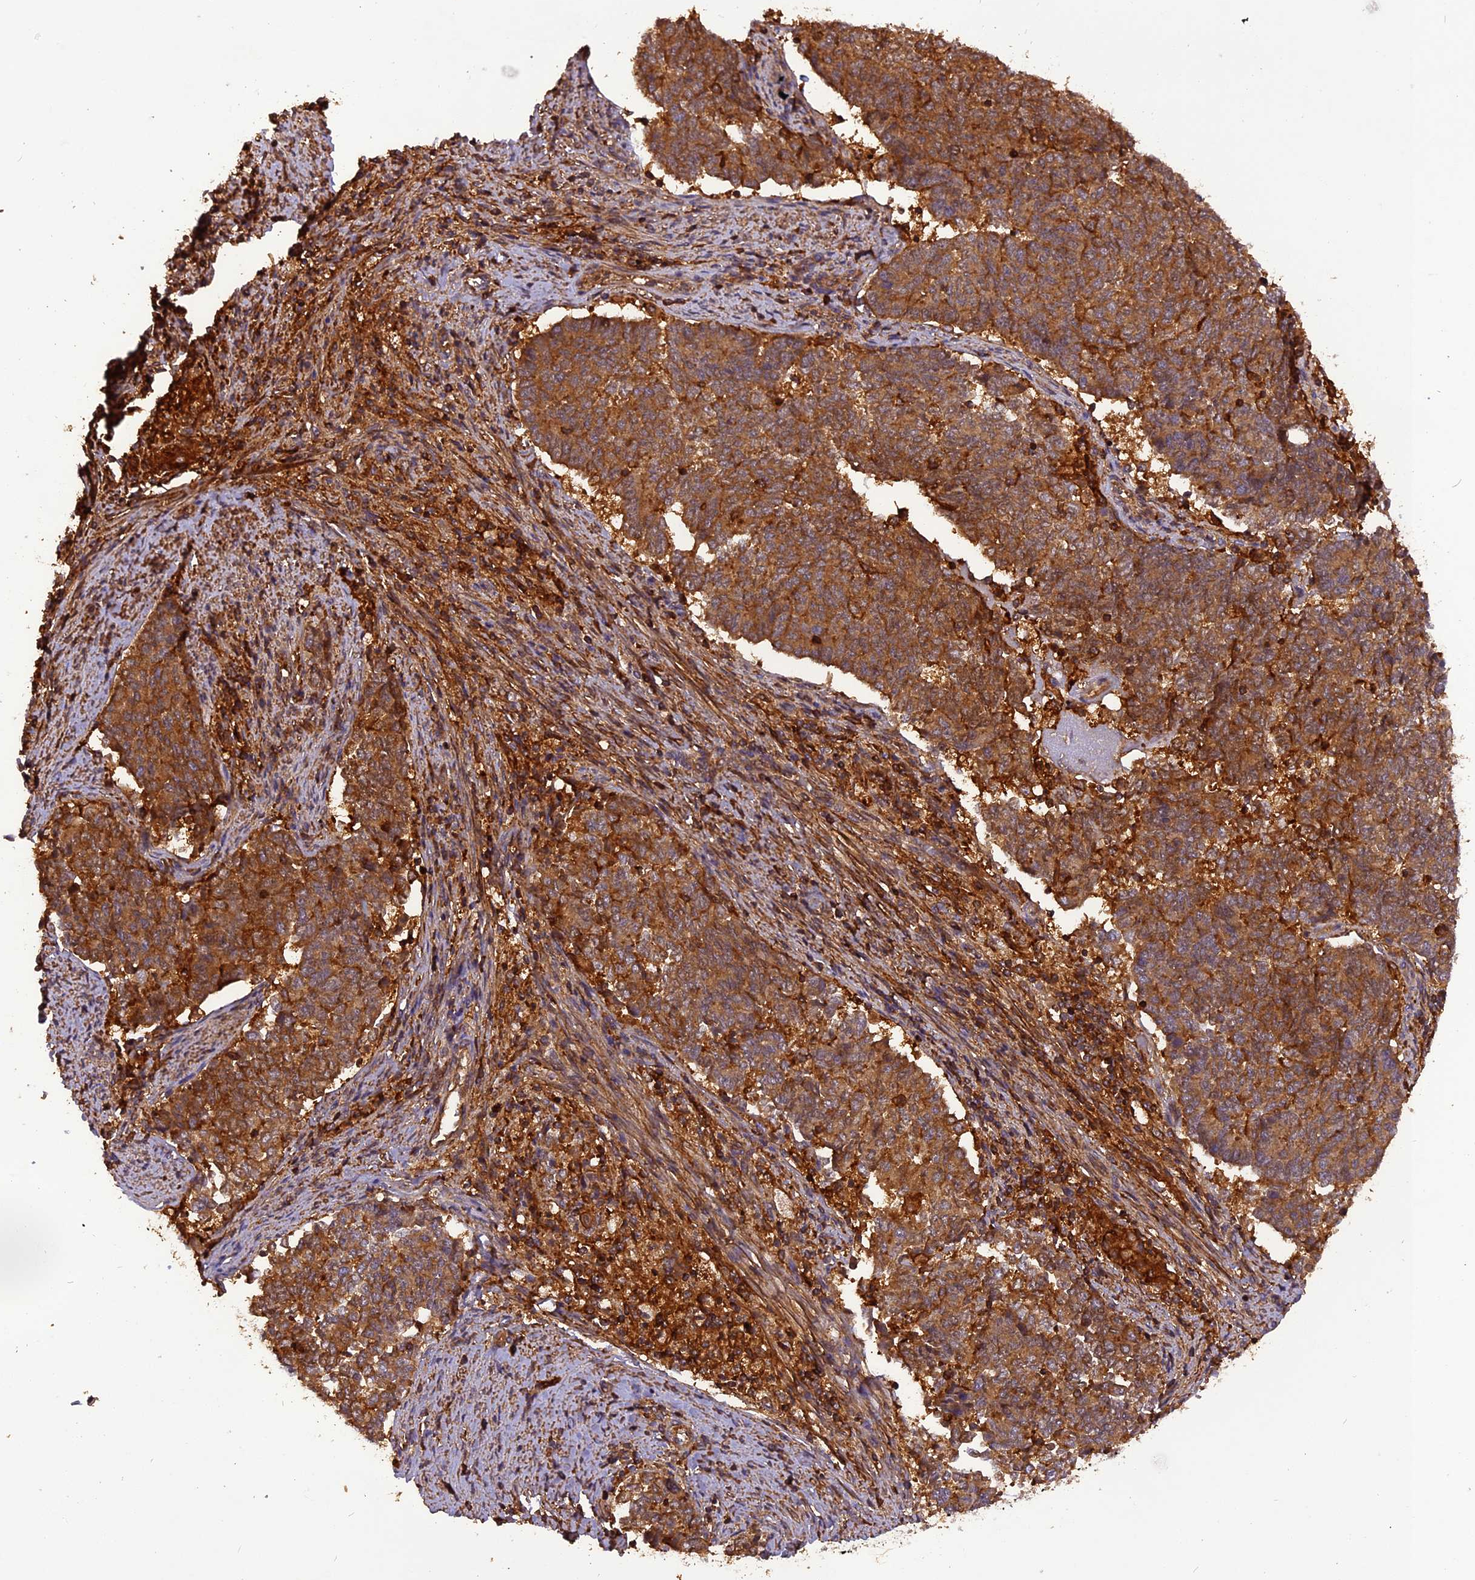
{"staining": {"intensity": "strong", "quantity": ">75%", "location": "cytoplasmic/membranous"}, "tissue": "endometrial cancer", "cell_type": "Tumor cells", "image_type": "cancer", "snomed": [{"axis": "morphology", "description": "Adenocarcinoma, NOS"}, {"axis": "topography", "description": "Endometrium"}], "caption": "A high-resolution image shows immunohistochemistry (IHC) staining of endometrial cancer, which displays strong cytoplasmic/membranous staining in about >75% of tumor cells.", "gene": "STOML1", "patient": {"sex": "female", "age": 80}}